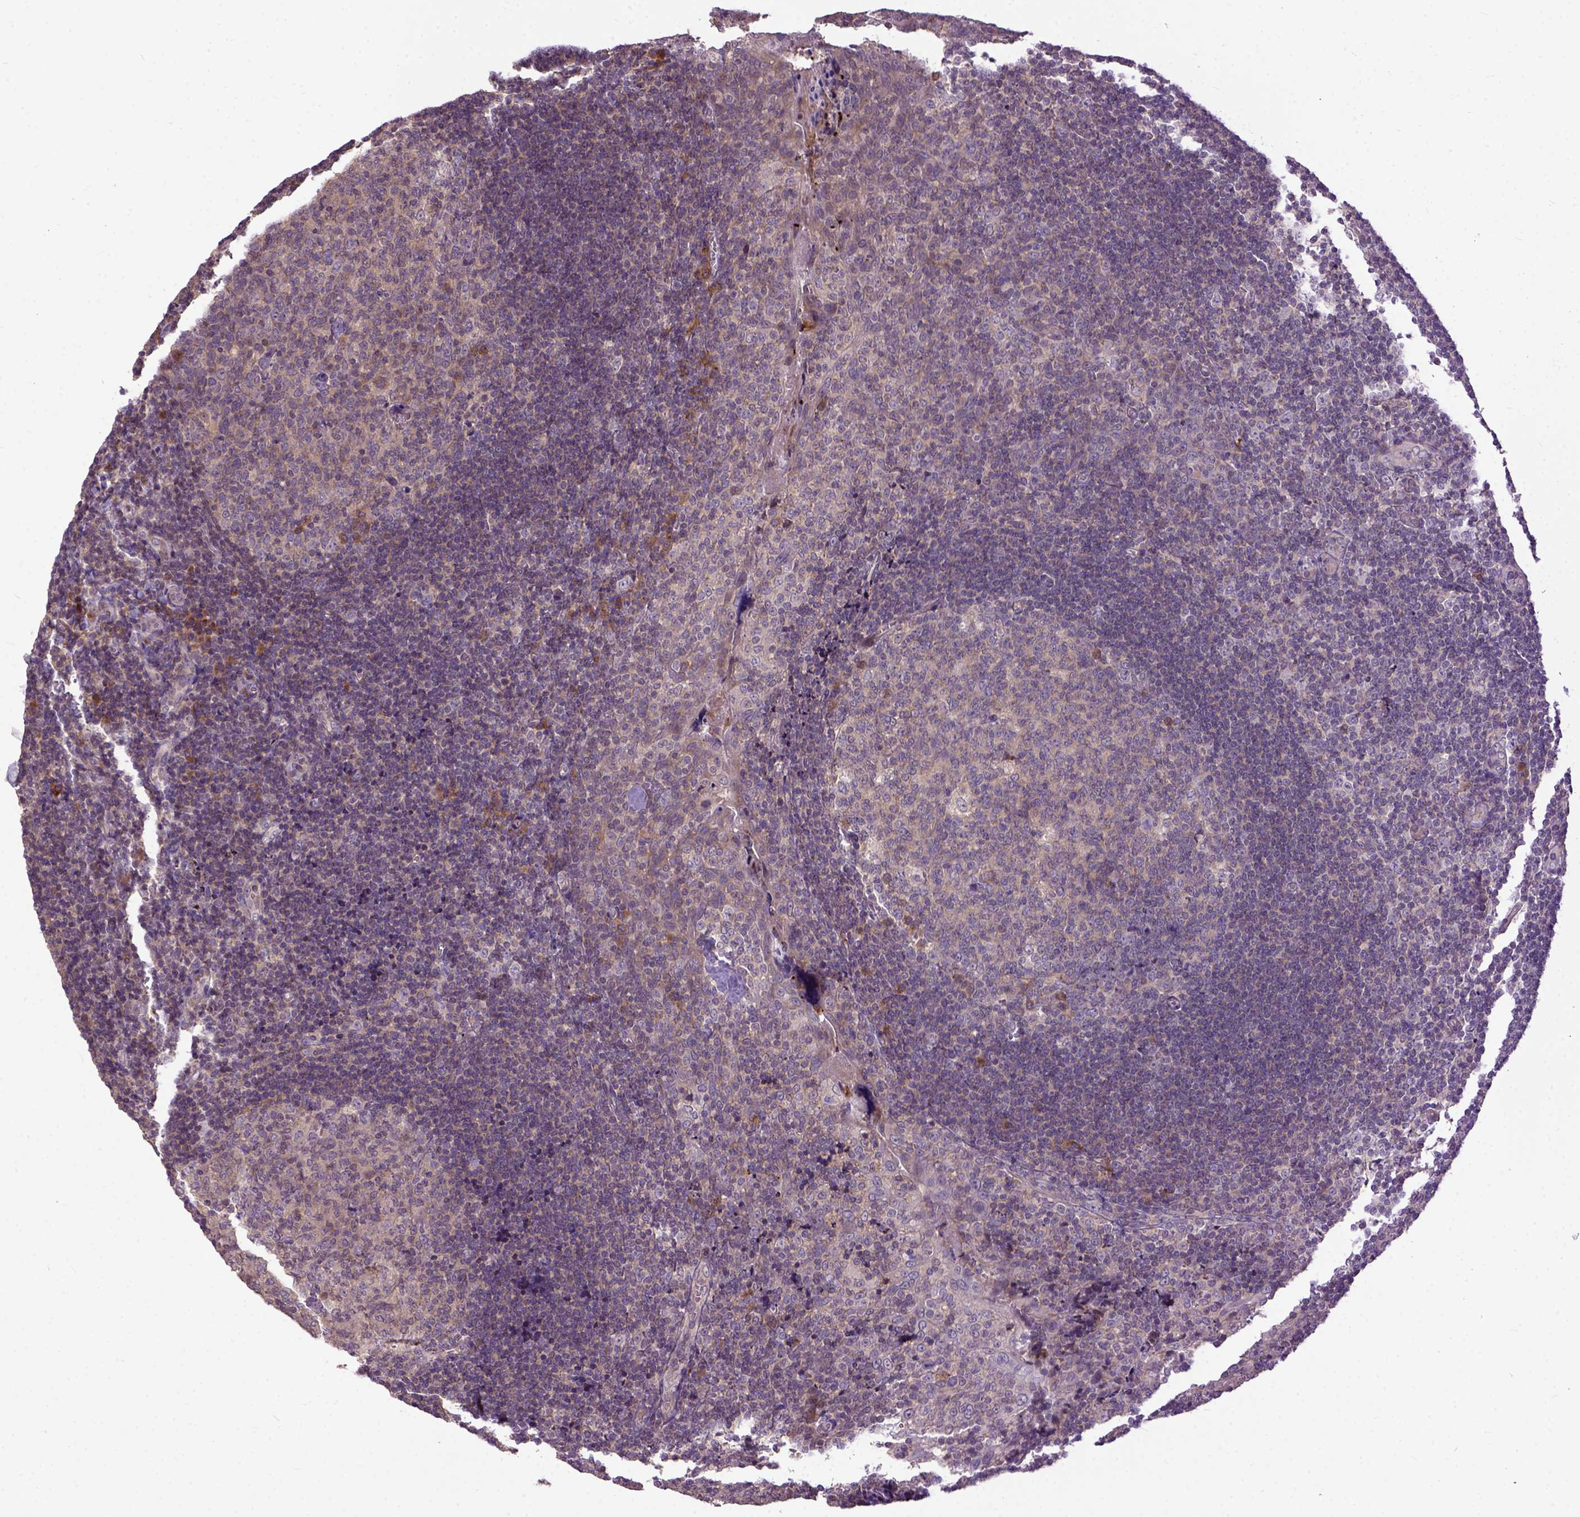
{"staining": {"intensity": "strong", "quantity": "<25%", "location": "cytoplasmic/membranous"}, "tissue": "tonsil", "cell_type": "Germinal center cells", "image_type": "normal", "snomed": [{"axis": "morphology", "description": "Normal tissue, NOS"}, {"axis": "morphology", "description": "Inflammation, NOS"}, {"axis": "topography", "description": "Tonsil"}], "caption": "Immunohistochemical staining of benign tonsil displays <25% levels of strong cytoplasmic/membranous protein expression in approximately <25% of germinal center cells.", "gene": "CPNE1", "patient": {"sex": "female", "age": 31}}